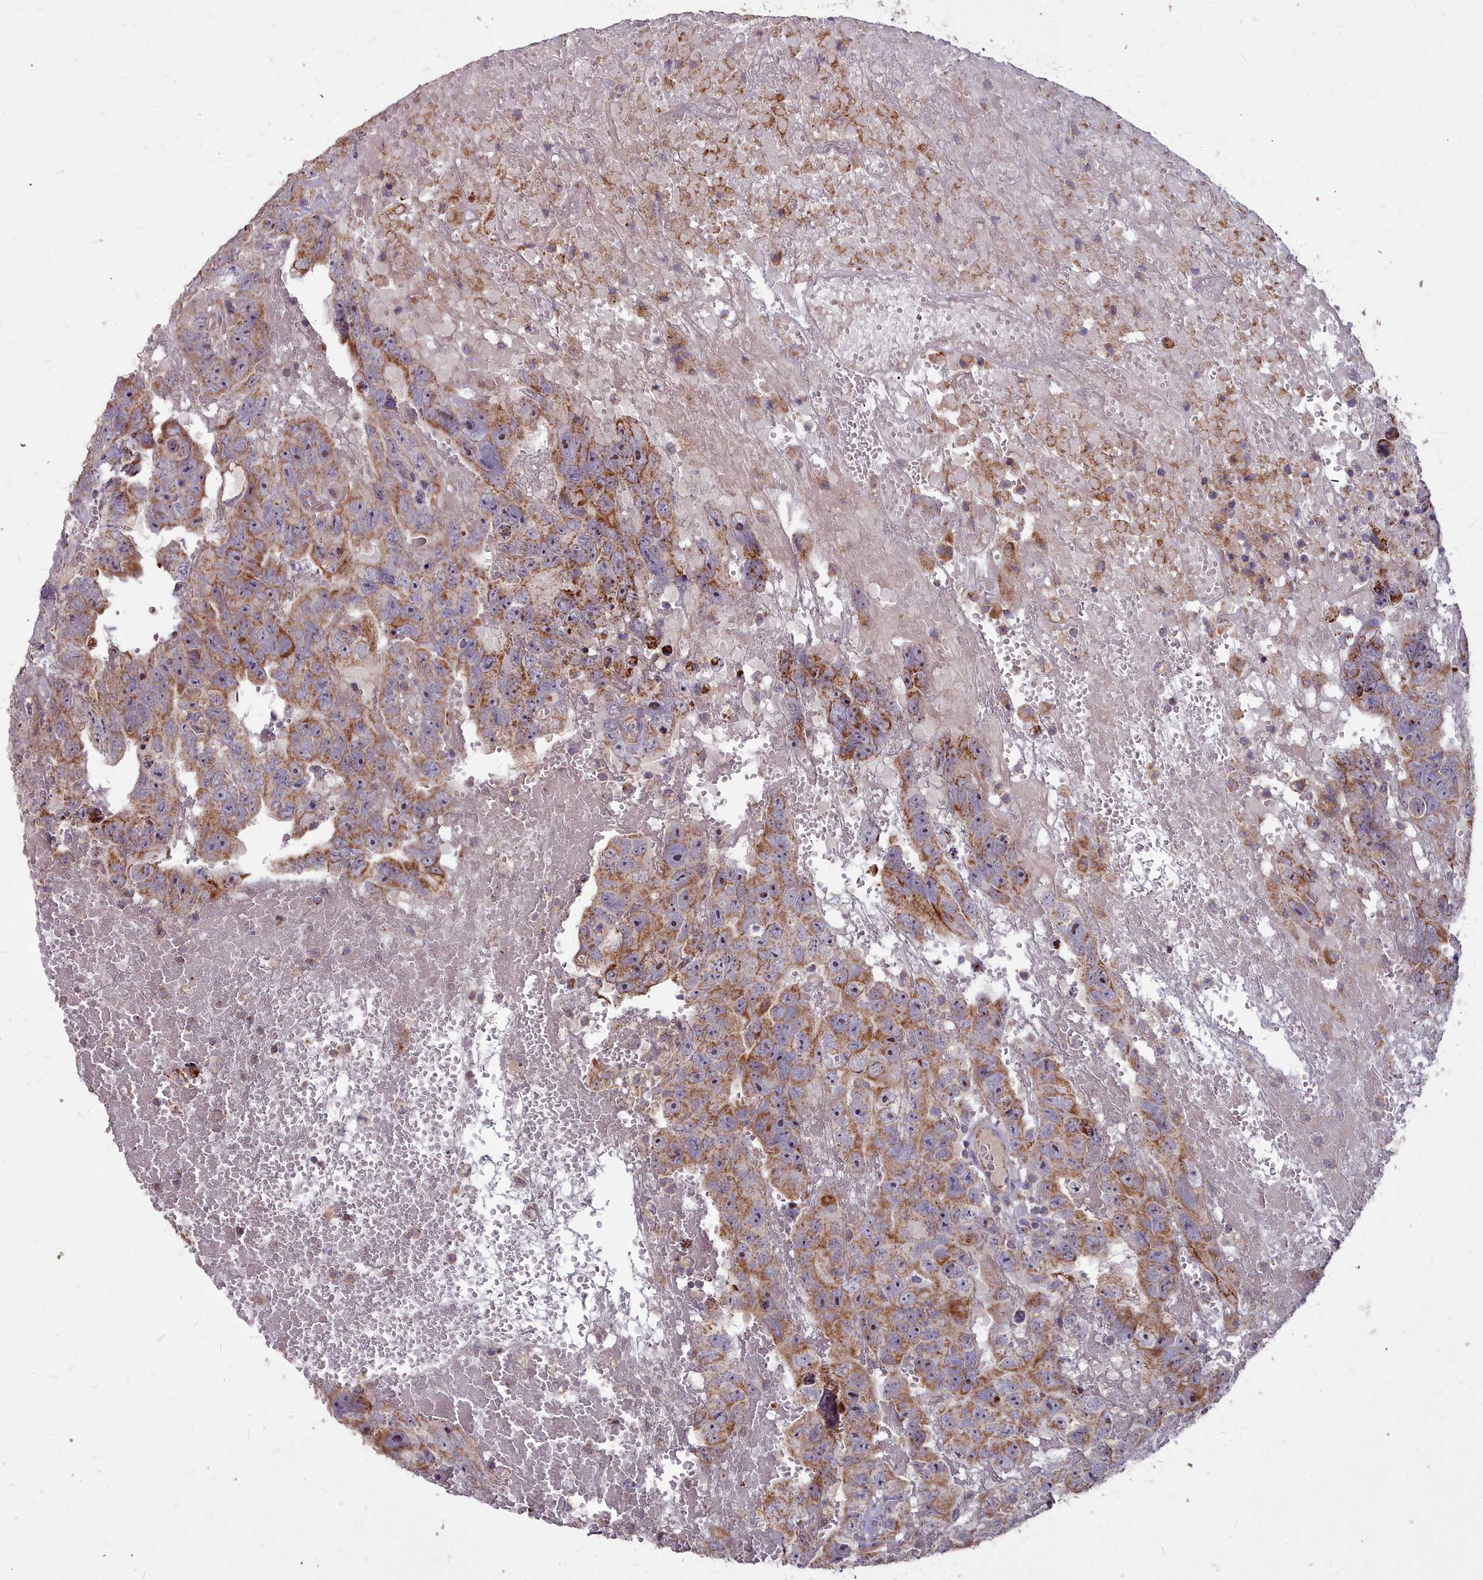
{"staining": {"intensity": "moderate", "quantity": ">75%", "location": "cytoplasmic/membranous"}, "tissue": "testis cancer", "cell_type": "Tumor cells", "image_type": "cancer", "snomed": [{"axis": "morphology", "description": "Carcinoma, Embryonal, NOS"}, {"axis": "topography", "description": "Testis"}], "caption": "High-magnification brightfield microscopy of testis embryonal carcinoma stained with DAB (3,3'-diaminobenzidine) (brown) and counterstained with hematoxylin (blue). tumor cells exhibit moderate cytoplasmic/membranous positivity is appreciated in about>75% of cells. (DAB IHC with brightfield microscopy, high magnification).", "gene": "COX11", "patient": {"sex": "male", "age": 45}}